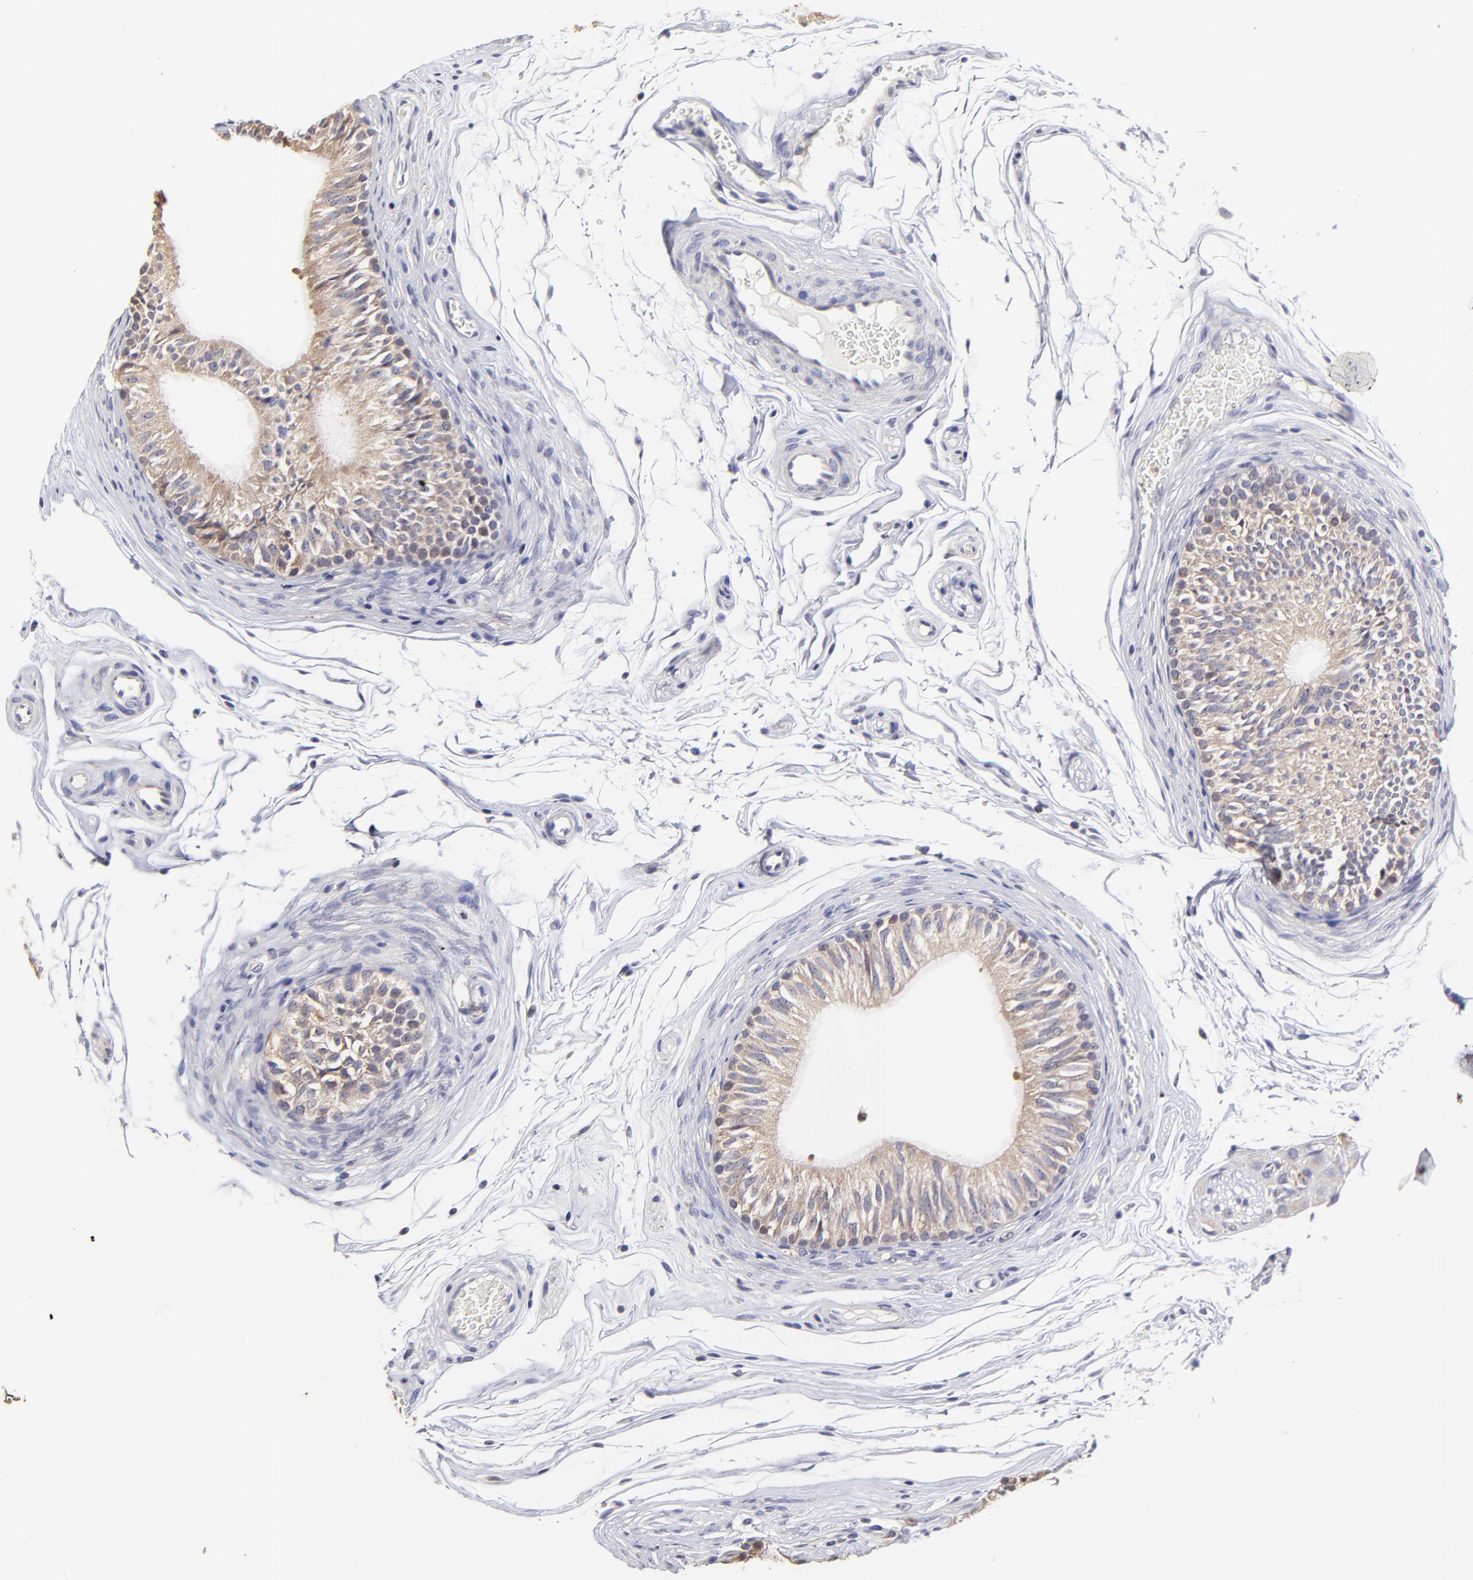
{"staining": {"intensity": "weak", "quantity": ">75%", "location": "cytoplasmic/membranous"}, "tissue": "epididymis", "cell_type": "Glandular cells", "image_type": "normal", "snomed": [{"axis": "morphology", "description": "Normal tissue, NOS"}, {"axis": "topography", "description": "Testis"}, {"axis": "topography", "description": "Epididymis"}], "caption": "A high-resolution image shows immunohistochemistry staining of unremarkable epididymis, which exhibits weak cytoplasmic/membranous staining in about >75% of glandular cells.", "gene": "GCSAM", "patient": {"sex": "male", "age": 36}}